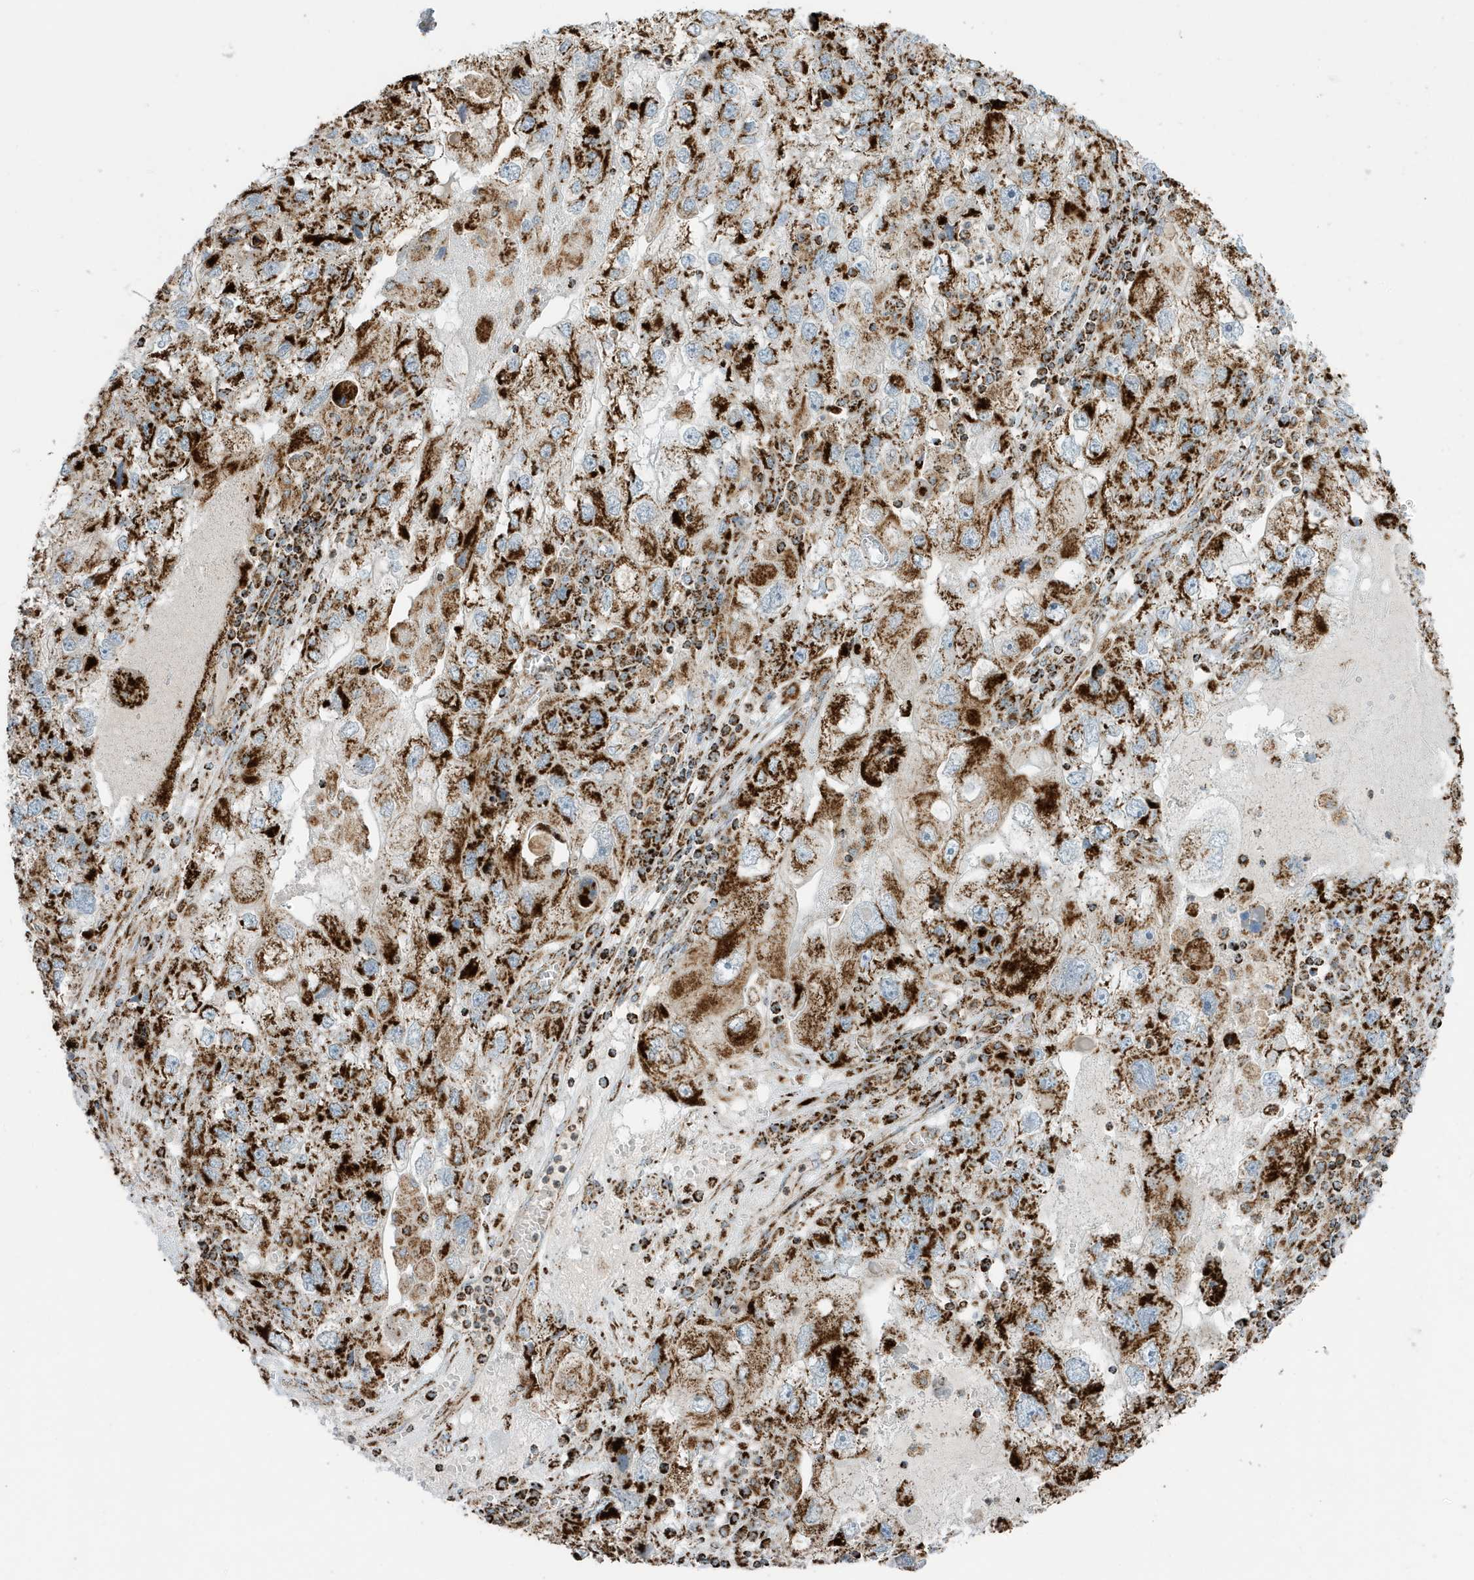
{"staining": {"intensity": "strong", "quantity": ">75%", "location": "cytoplasmic/membranous"}, "tissue": "endometrial cancer", "cell_type": "Tumor cells", "image_type": "cancer", "snomed": [{"axis": "morphology", "description": "Adenocarcinoma, NOS"}, {"axis": "topography", "description": "Endometrium"}], "caption": "Strong cytoplasmic/membranous expression is identified in about >75% of tumor cells in endometrial adenocarcinoma.", "gene": "ATP5ME", "patient": {"sex": "female", "age": 49}}